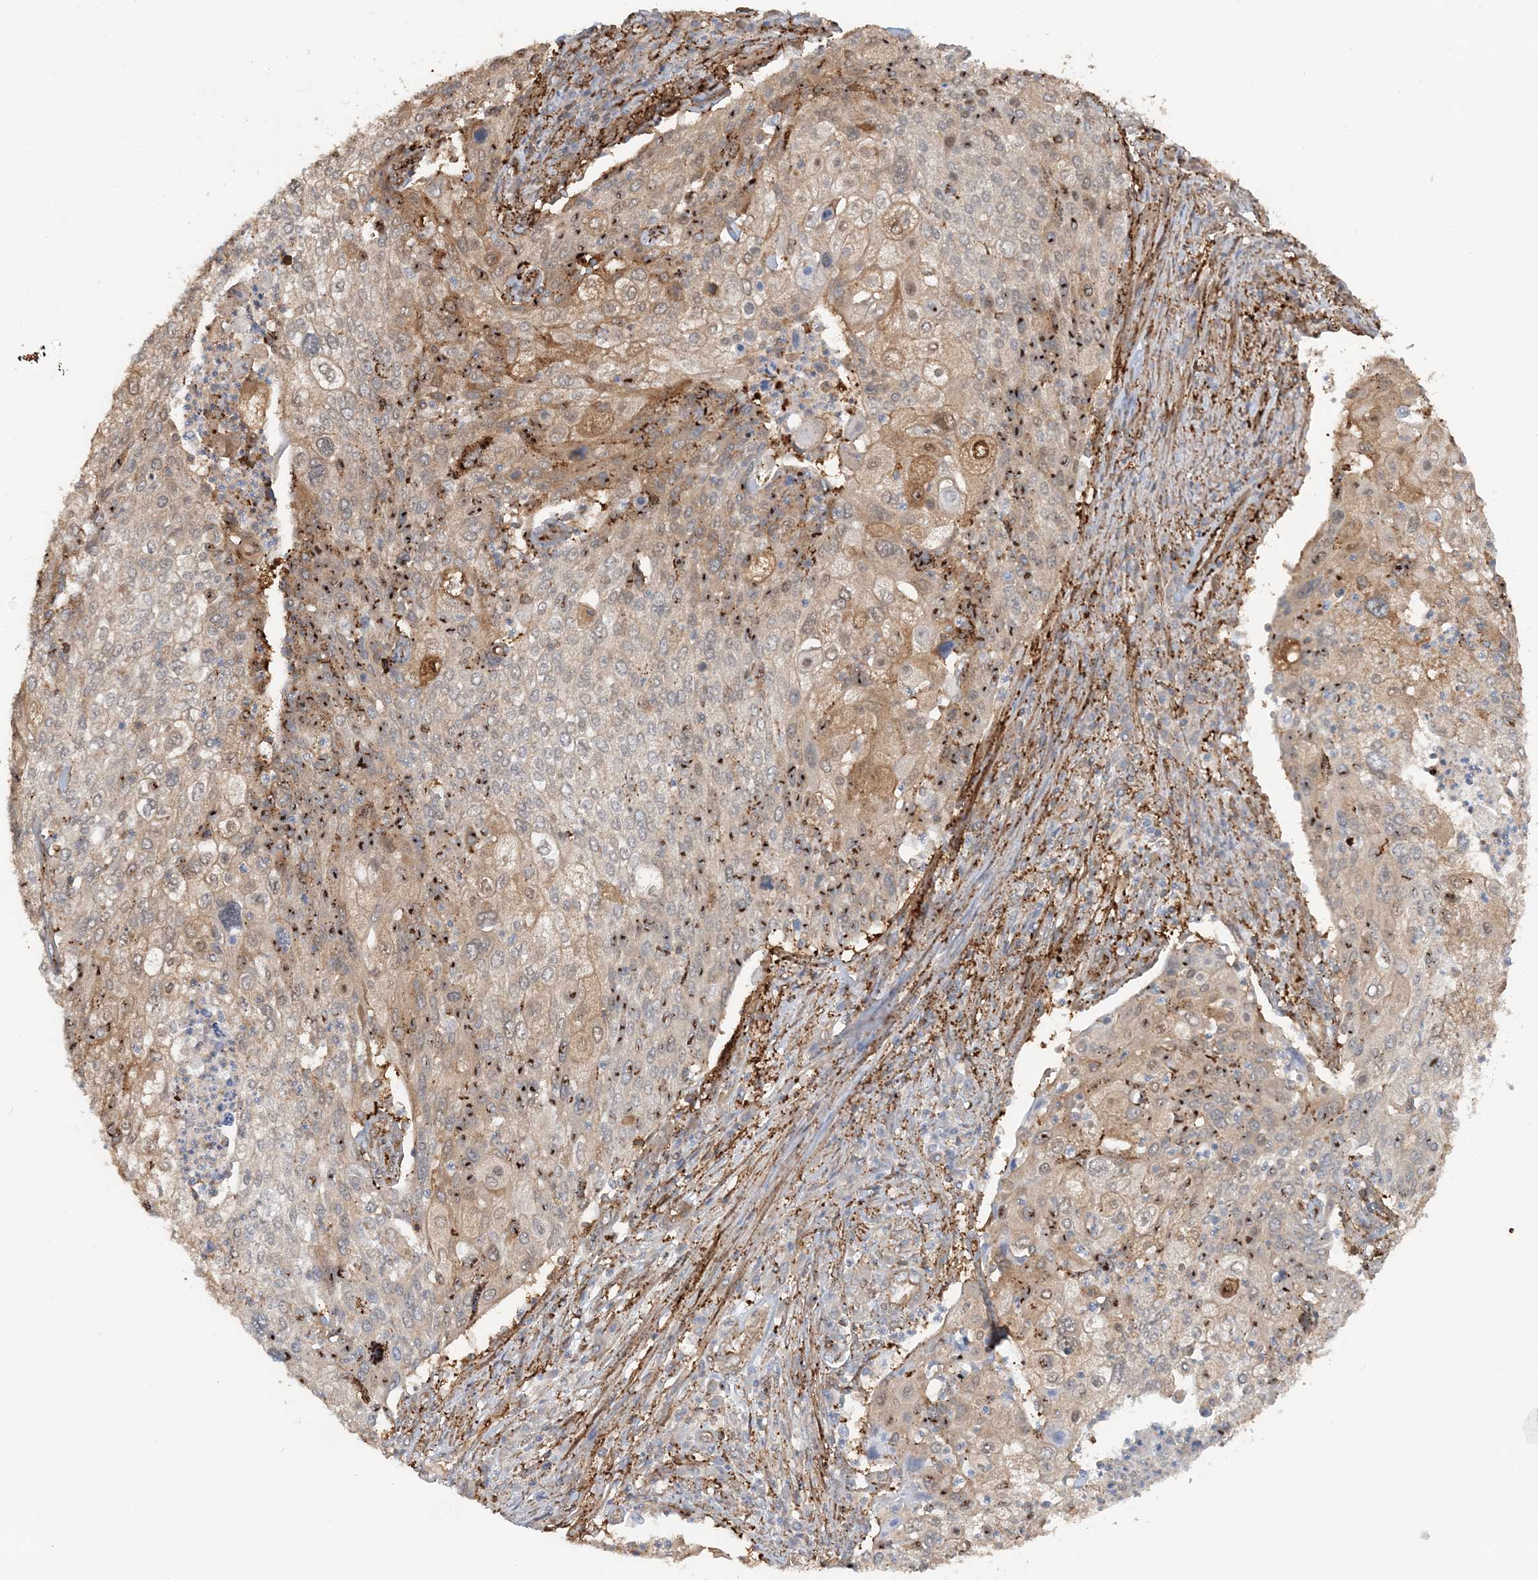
{"staining": {"intensity": "moderate", "quantity": "<25%", "location": "cytoplasmic/membranous"}, "tissue": "cervical cancer", "cell_type": "Tumor cells", "image_type": "cancer", "snomed": [{"axis": "morphology", "description": "Squamous cell carcinoma, NOS"}, {"axis": "topography", "description": "Cervix"}], "caption": "A photomicrograph of human cervical cancer (squamous cell carcinoma) stained for a protein demonstrates moderate cytoplasmic/membranous brown staining in tumor cells. (DAB = brown stain, brightfield microscopy at high magnification).", "gene": "DSTN", "patient": {"sex": "female", "age": 40}}